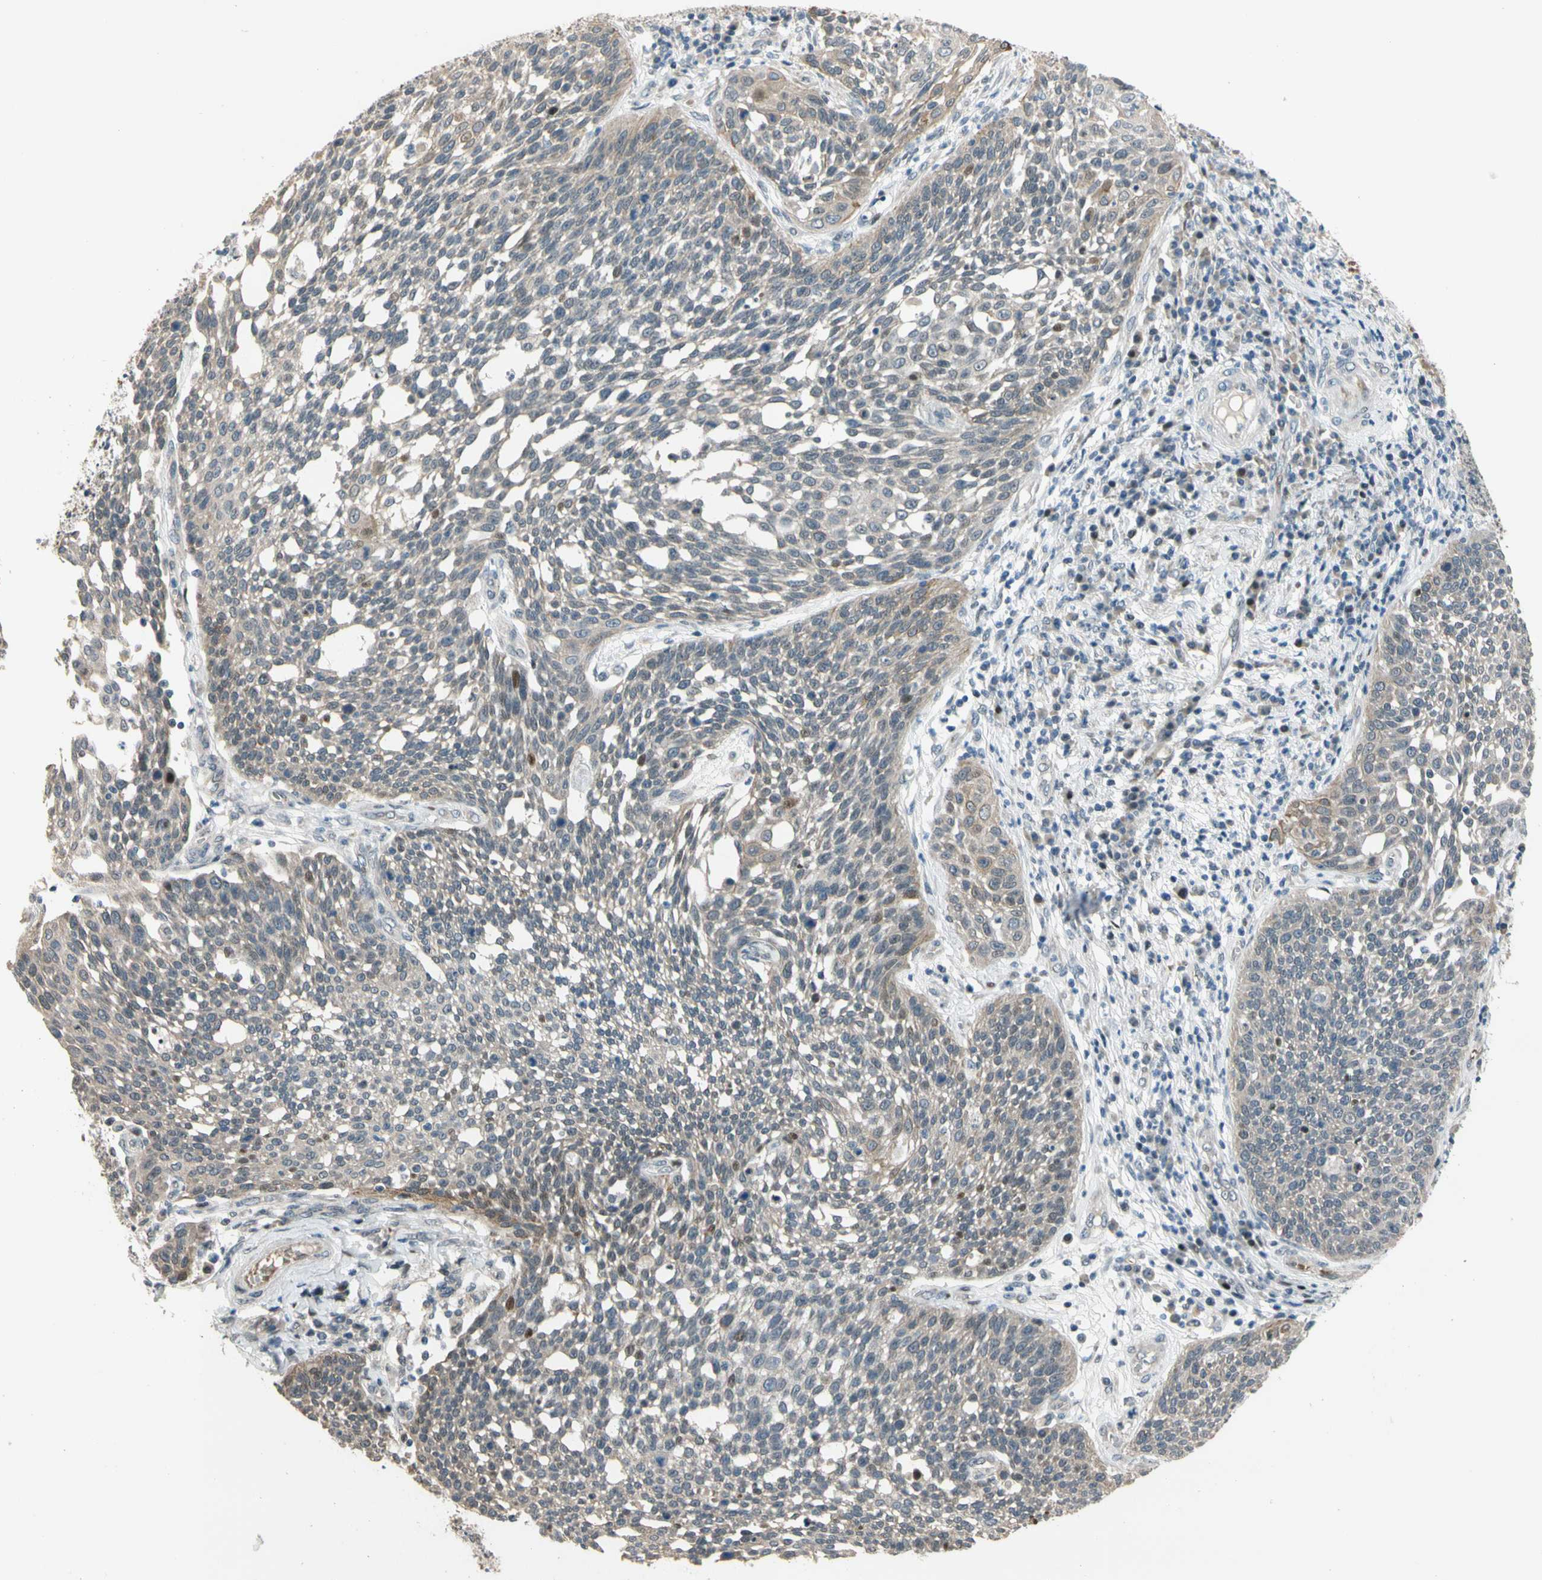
{"staining": {"intensity": "moderate", "quantity": "25%-75%", "location": "cytoplasmic/membranous,nuclear"}, "tissue": "cervical cancer", "cell_type": "Tumor cells", "image_type": "cancer", "snomed": [{"axis": "morphology", "description": "Squamous cell carcinoma, NOS"}, {"axis": "topography", "description": "Cervix"}], "caption": "Squamous cell carcinoma (cervical) tissue demonstrates moderate cytoplasmic/membranous and nuclear positivity in approximately 25%-75% of tumor cells, visualized by immunohistochemistry.", "gene": "ZNF184", "patient": {"sex": "female", "age": 34}}